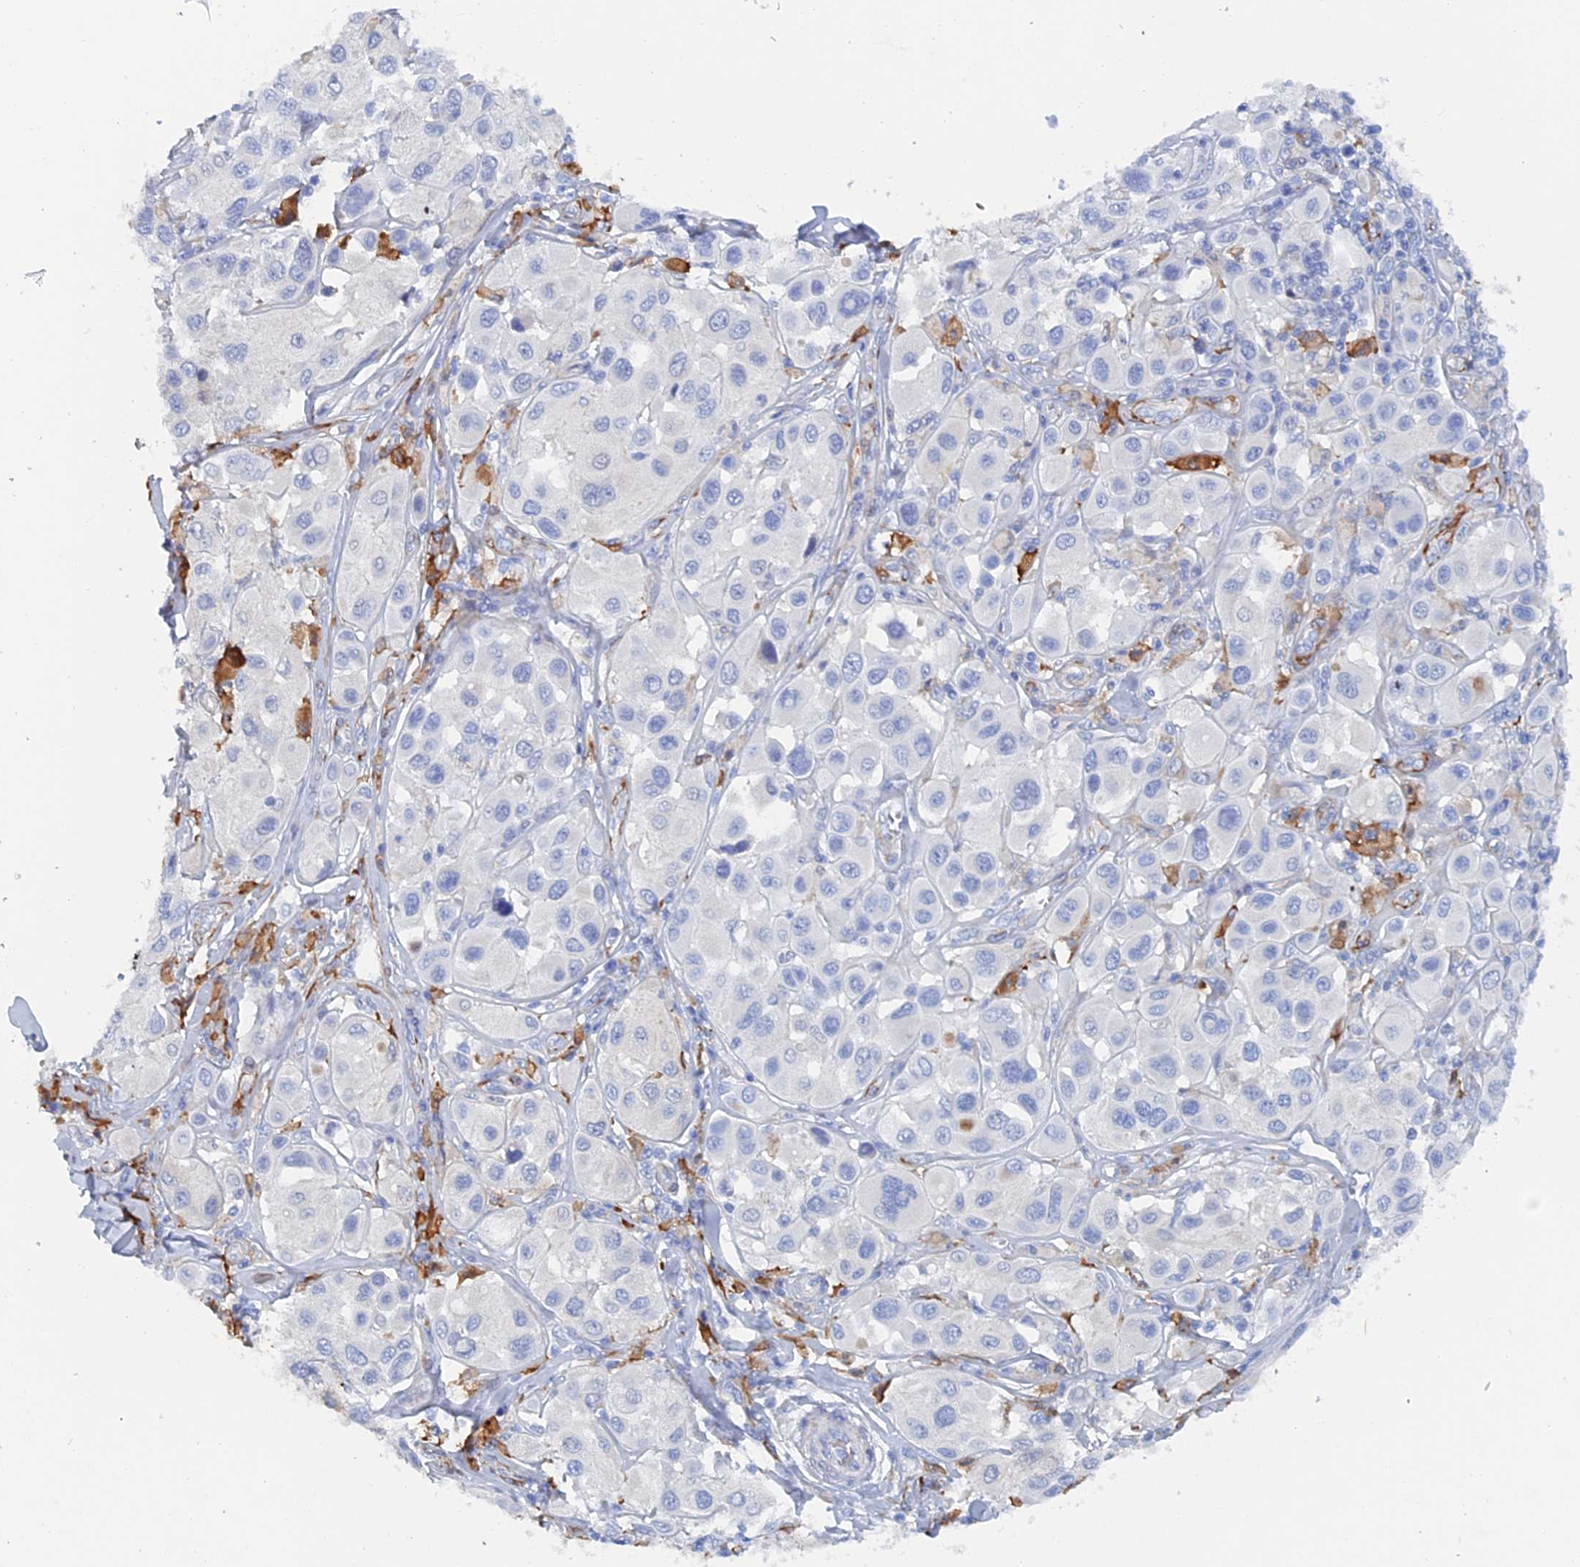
{"staining": {"intensity": "negative", "quantity": "none", "location": "none"}, "tissue": "melanoma", "cell_type": "Tumor cells", "image_type": "cancer", "snomed": [{"axis": "morphology", "description": "Malignant melanoma, Metastatic site"}, {"axis": "topography", "description": "Skin"}], "caption": "IHC of human melanoma reveals no staining in tumor cells.", "gene": "COG7", "patient": {"sex": "male", "age": 41}}